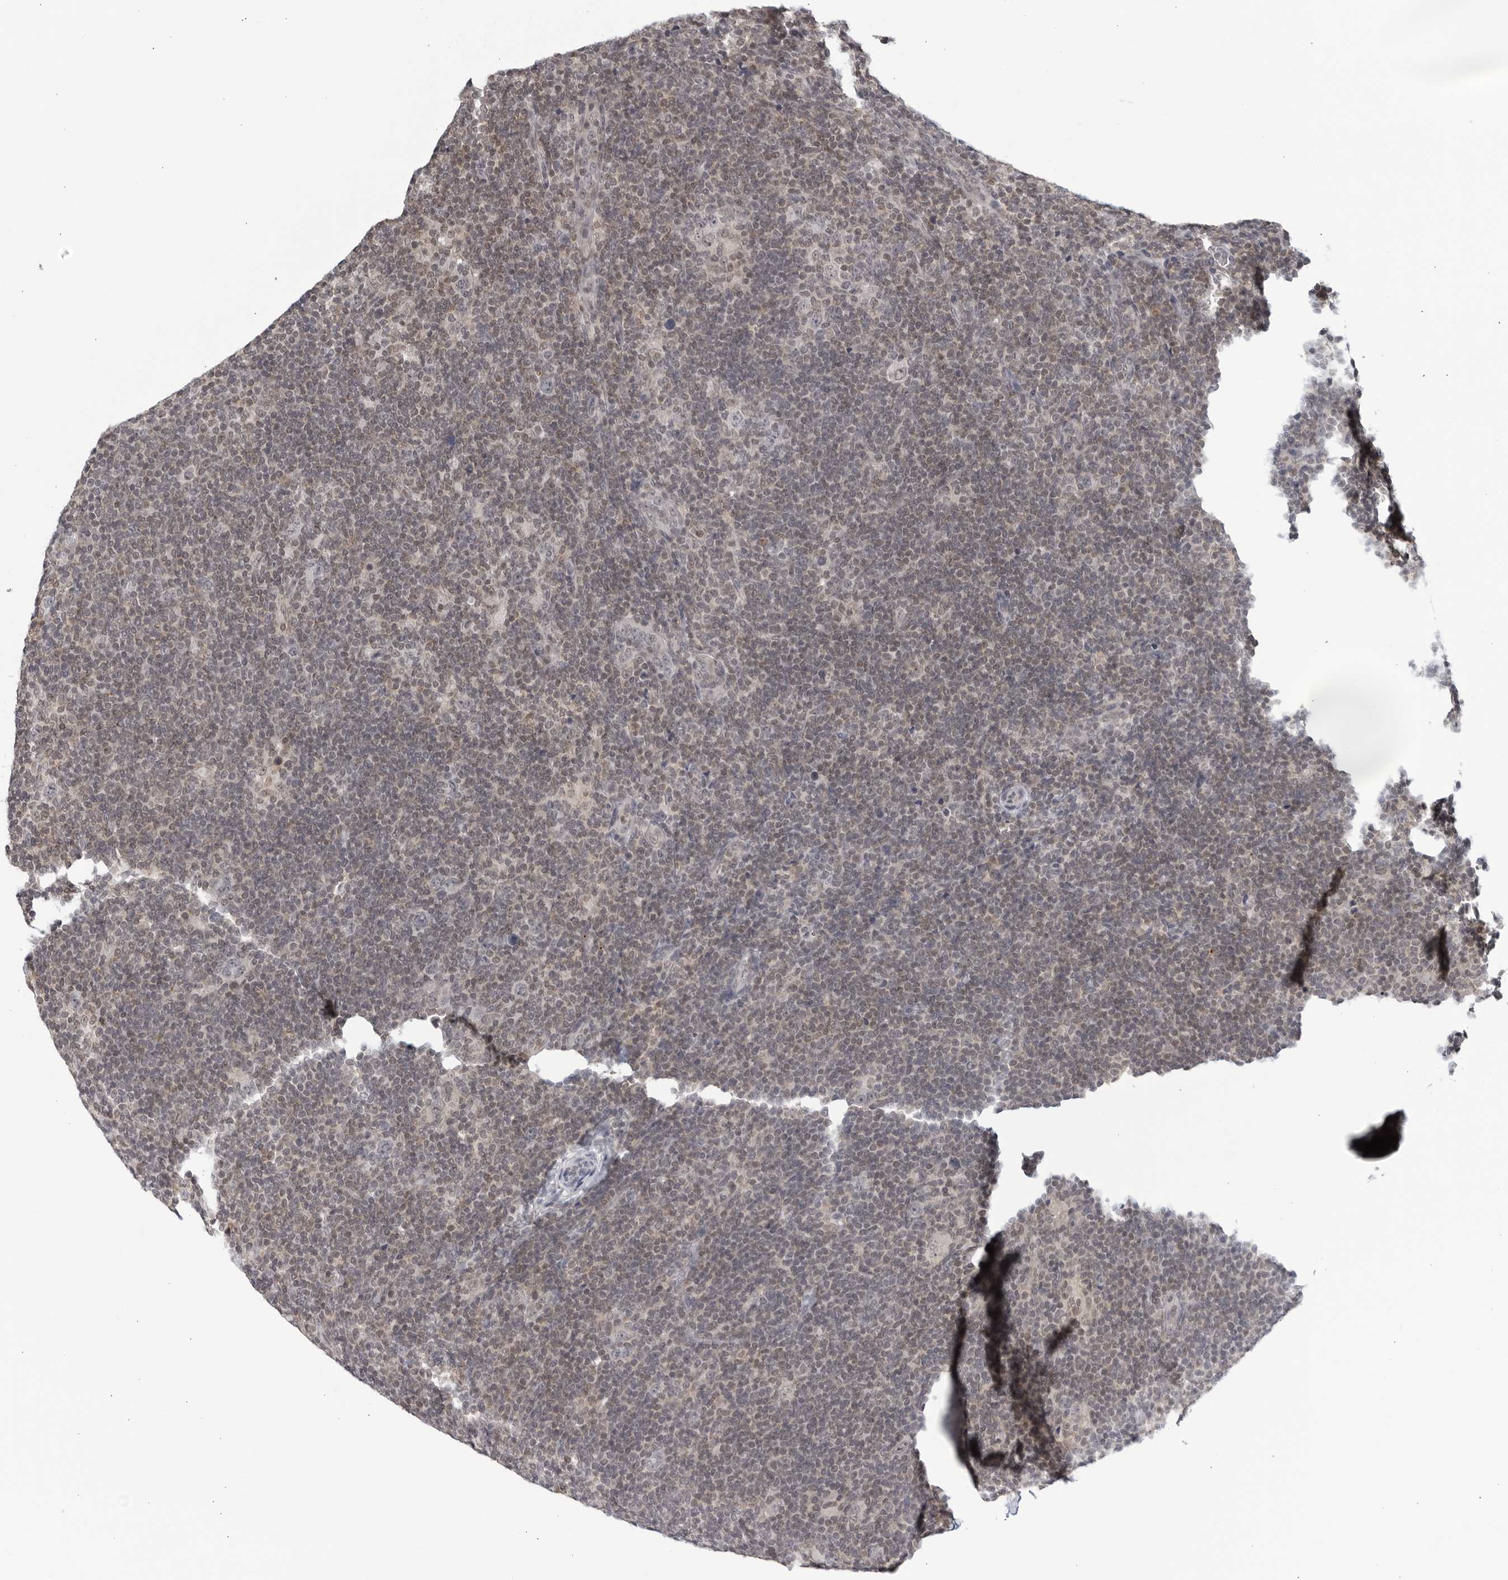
{"staining": {"intensity": "negative", "quantity": "none", "location": "none"}, "tissue": "lymphoma", "cell_type": "Tumor cells", "image_type": "cancer", "snomed": [{"axis": "morphology", "description": "Hodgkin's disease, NOS"}, {"axis": "topography", "description": "Lymph node"}], "caption": "This is an immunohistochemistry image of Hodgkin's disease. There is no staining in tumor cells.", "gene": "CC2D1B", "patient": {"sex": "female", "age": 57}}